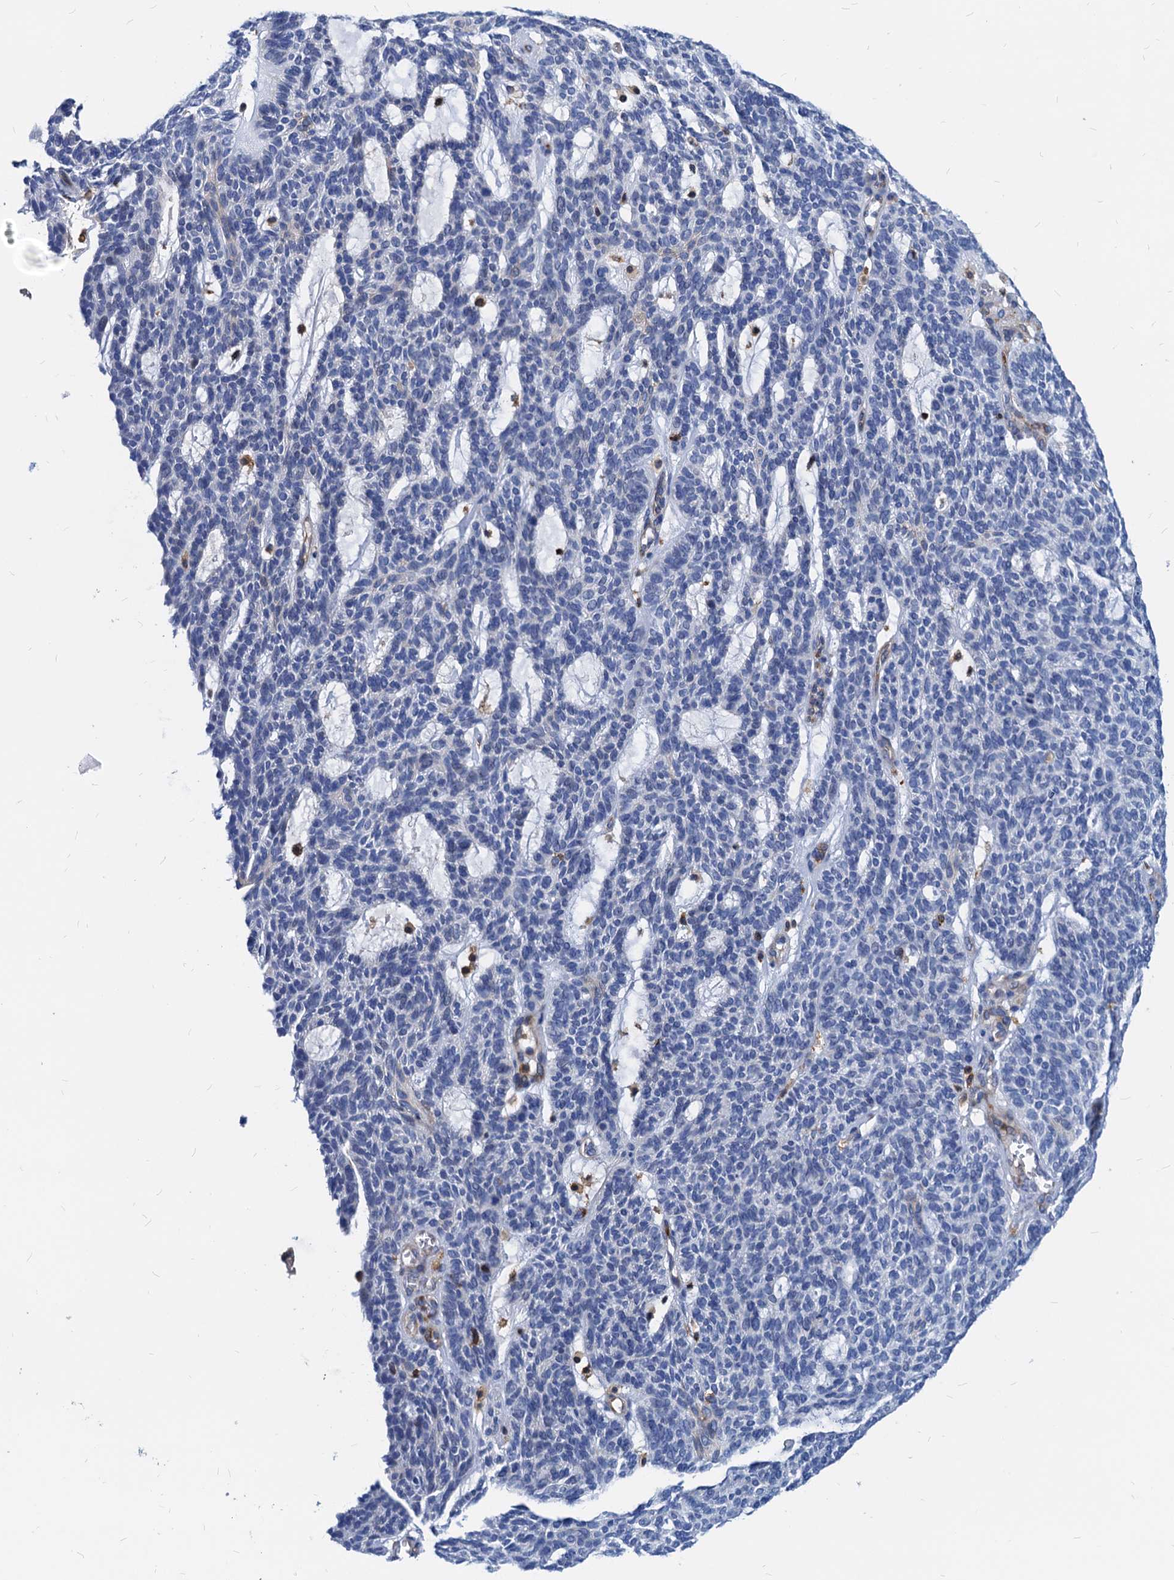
{"staining": {"intensity": "negative", "quantity": "none", "location": "none"}, "tissue": "skin cancer", "cell_type": "Tumor cells", "image_type": "cancer", "snomed": [{"axis": "morphology", "description": "Squamous cell carcinoma, NOS"}, {"axis": "topography", "description": "Skin"}], "caption": "High magnification brightfield microscopy of skin cancer (squamous cell carcinoma) stained with DAB (brown) and counterstained with hematoxylin (blue): tumor cells show no significant expression. (Brightfield microscopy of DAB immunohistochemistry at high magnification).", "gene": "LCP2", "patient": {"sex": "female", "age": 90}}